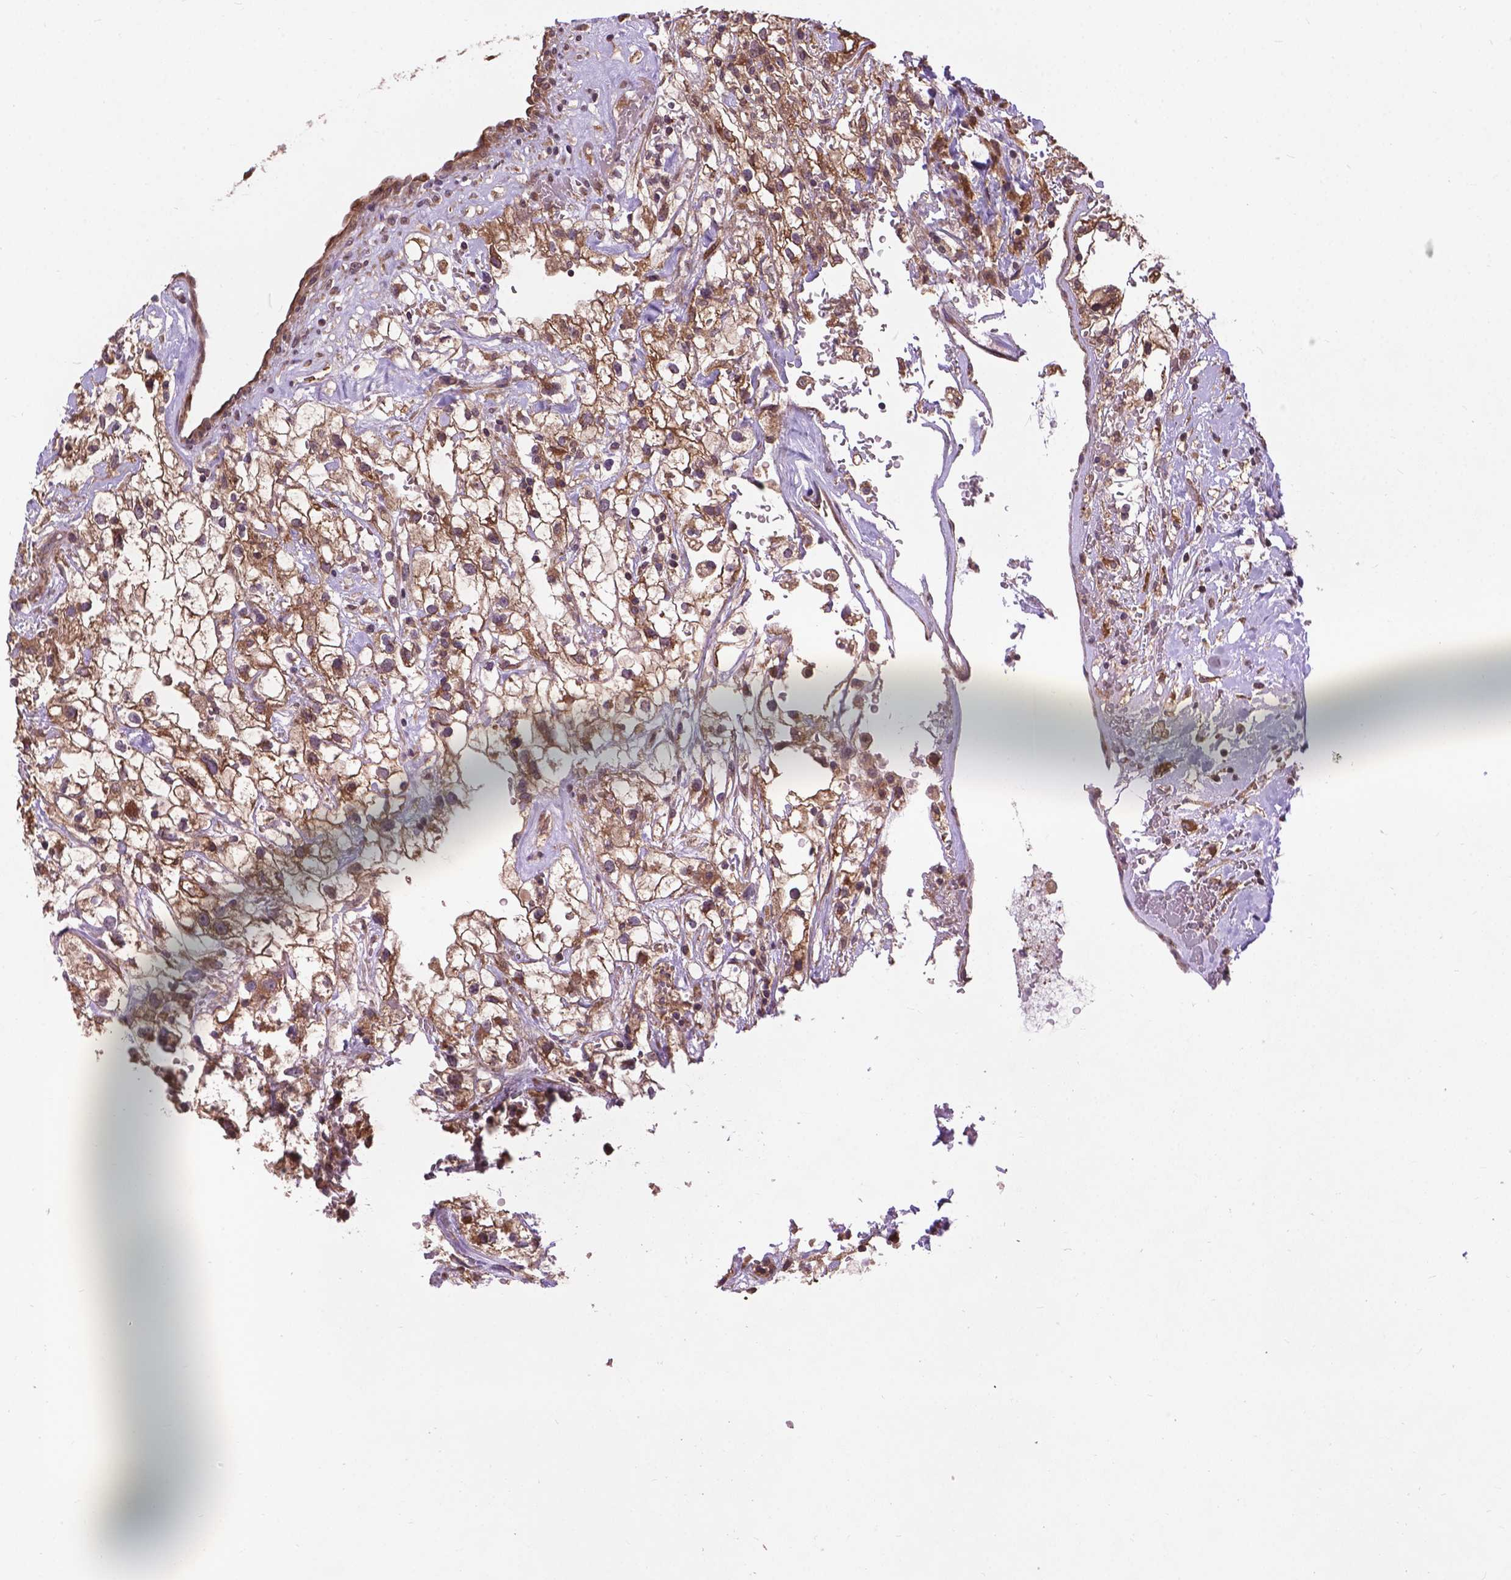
{"staining": {"intensity": "moderate", "quantity": ">75%", "location": "cytoplasmic/membranous"}, "tissue": "renal cancer", "cell_type": "Tumor cells", "image_type": "cancer", "snomed": [{"axis": "morphology", "description": "Adenocarcinoma, NOS"}, {"axis": "topography", "description": "Kidney"}], "caption": "The immunohistochemical stain shows moderate cytoplasmic/membranous staining in tumor cells of renal adenocarcinoma tissue.", "gene": "ZNF616", "patient": {"sex": "male", "age": 59}}